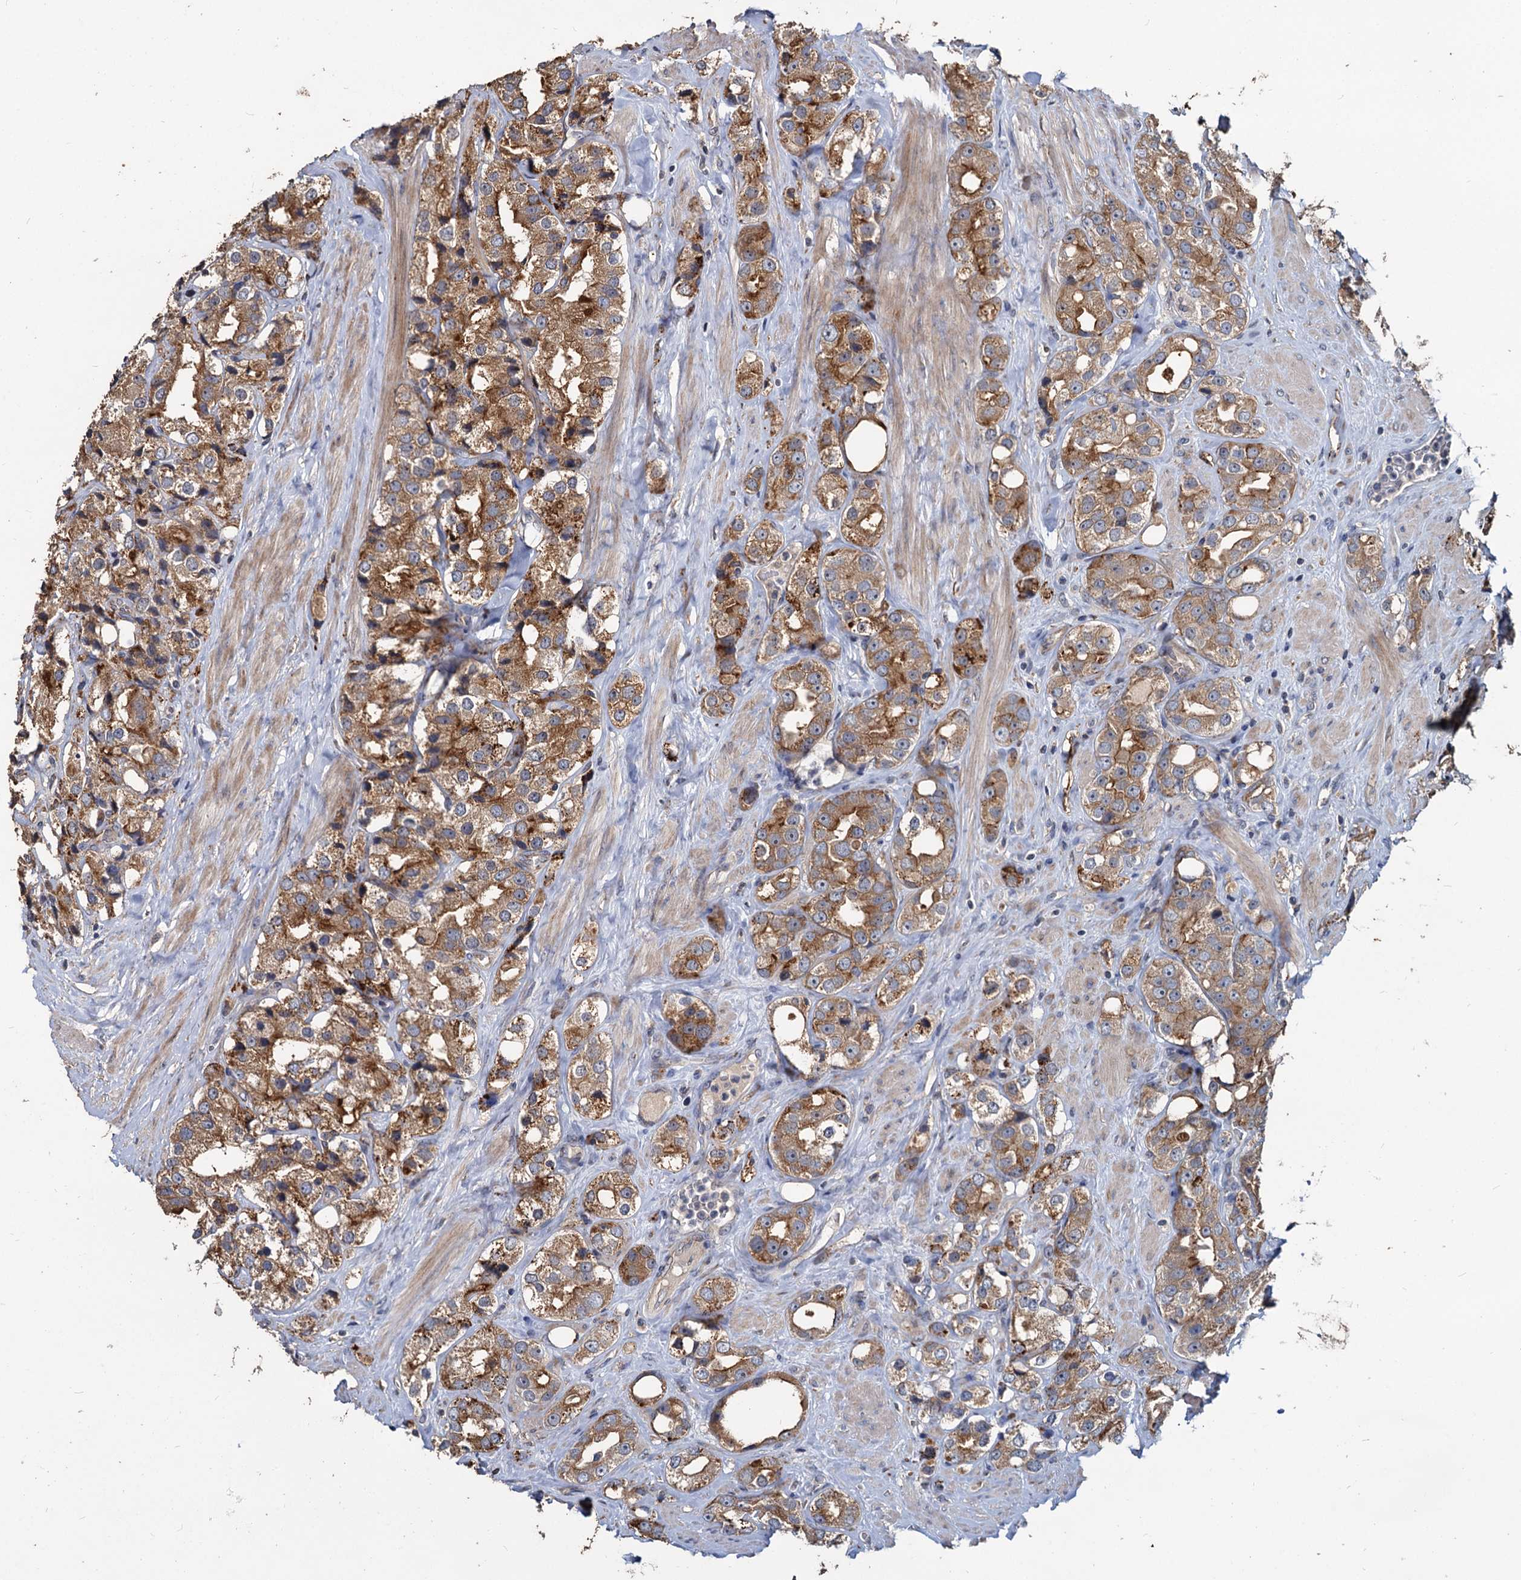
{"staining": {"intensity": "moderate", "quantity": ">75%", "location": "cytoplasmic/membranous"}, "tissue": "prostate cancer", "cell_type": "Tumor cells", "image_type": "cancer", "snomed": [{"axis": "morphology", "description": "Adenocarcinoma, NOS"}, {"axis": "topography", "description": "Prostate"}], "caption": "IHC (DAB) staining of prostate cancer displays moderate cytoplasmic/membranous protein staining in about >75% of tumor cells.", "gene": "DEPDC4", "patient": {"sex": "male", "age": 79}}